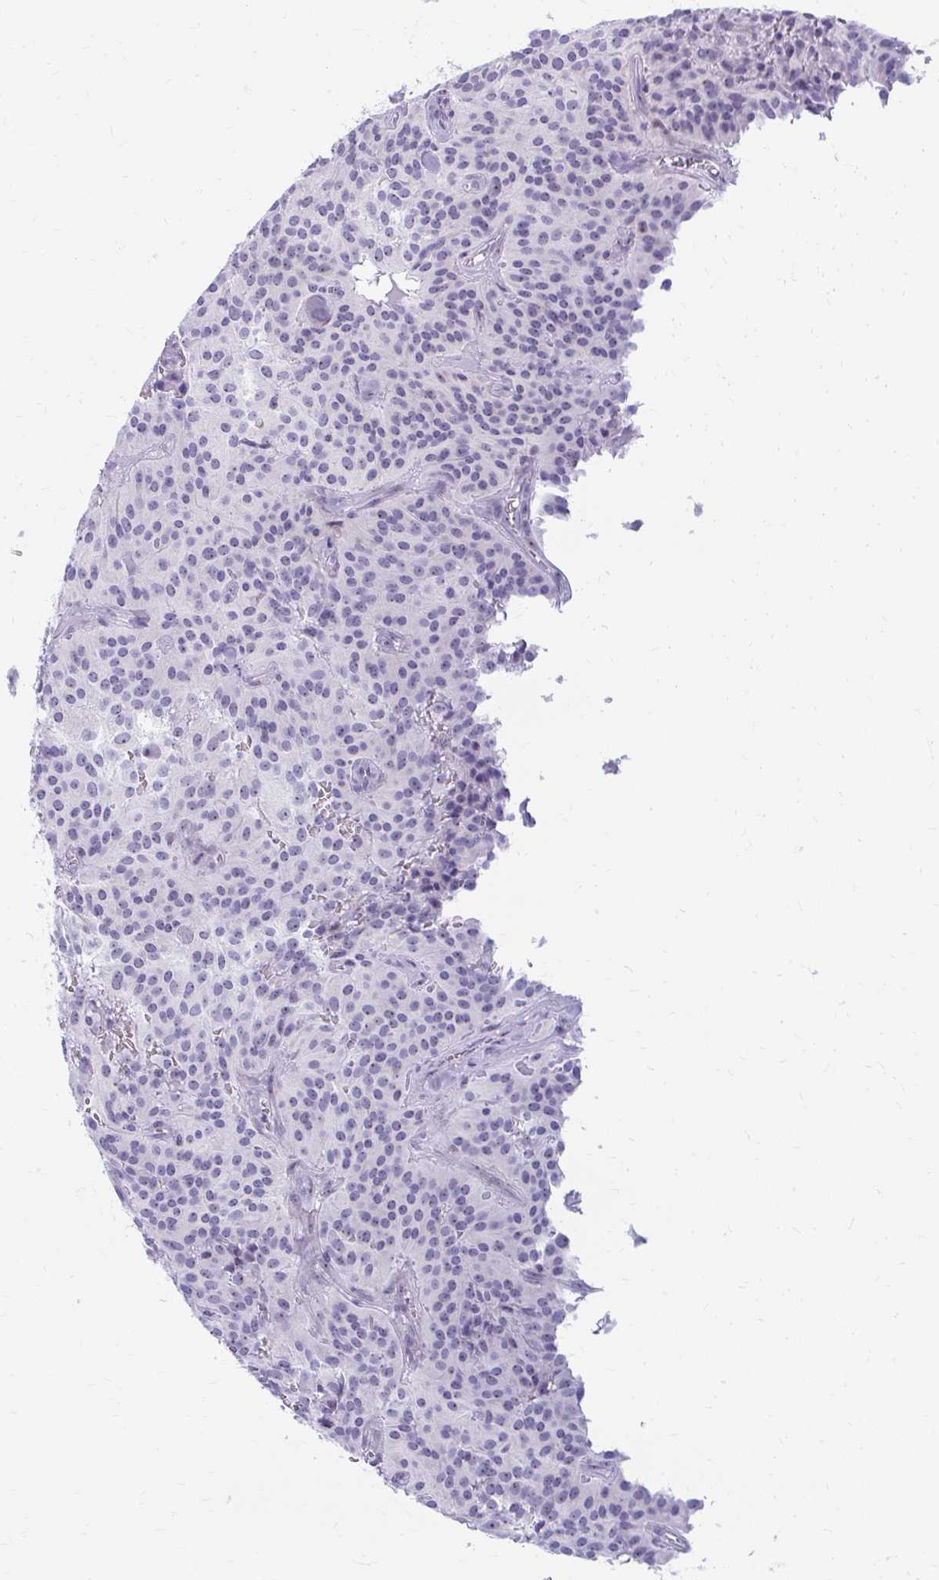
{"staining": {"intensity": "negative", "quantity": "none", "location": "none"}, "tissue": "glioma", "cell_type": "Tumor cells", "image_type": "cancer", "snomed": [{"axis": "morphology", "description": "Glioma, malignant, Low grade"}, {"axis": "topography", "description": "Brain"}], "caption": "Tumor cells show no significant positivity in glioma.", "gene": "FTSJ3", "patient": {"sex": "male", "age": 42}}